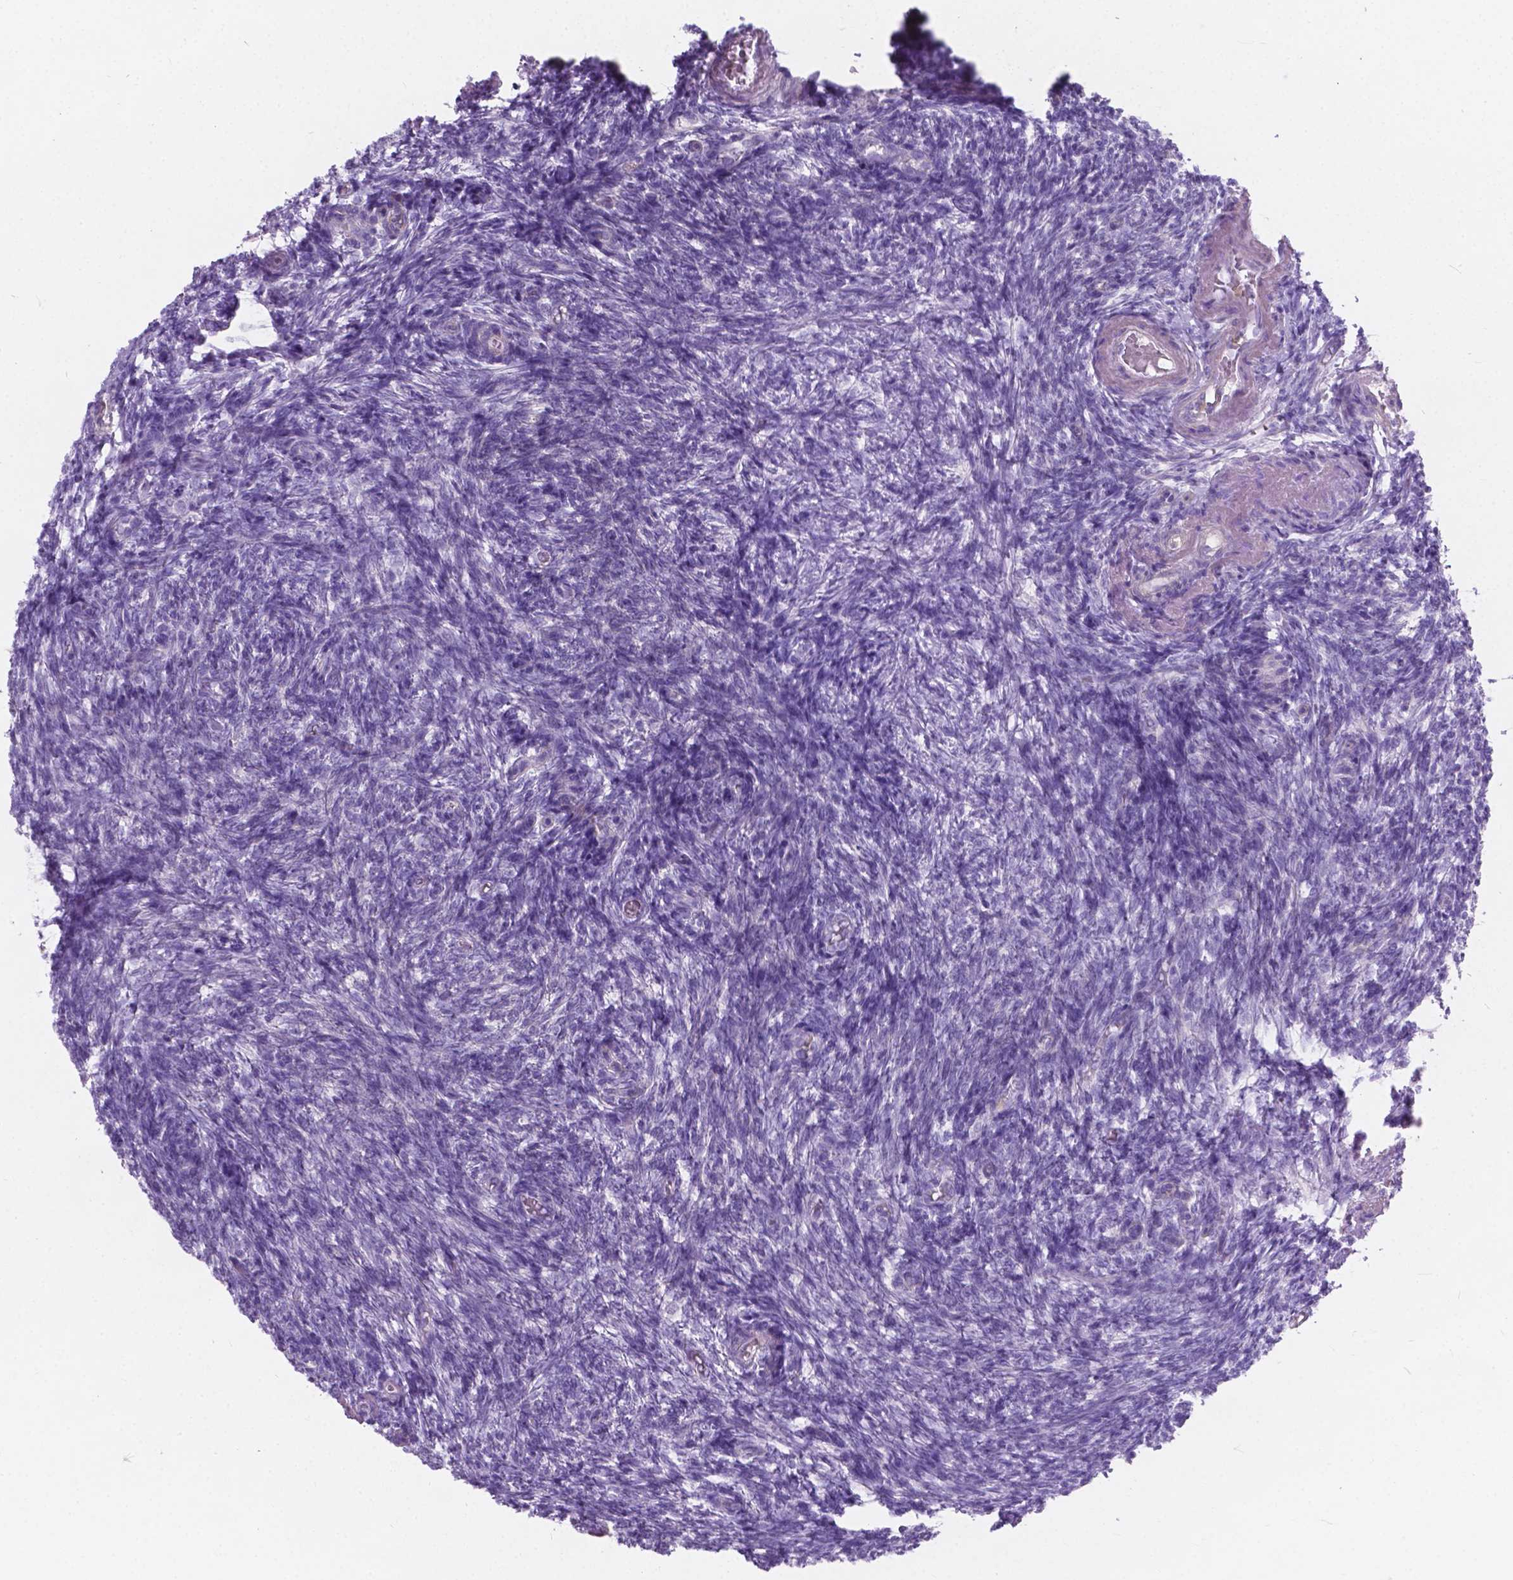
{"staining": {"intensity": "negative", "quantity": "none", "location": "none"}, "tissue": "ovary", "cell_type": "Ovarian stroma cells", "image_type": "normal", "snomed": [{"axis": "morphology", "description": "Normal tissue, NOS"}, {"axis": "topography", "description": "Ovary"}], "caption": "Ovary stained for a protein using immunohistochemistry reveals no positivity ovarian stroma cells.", "gene": "KIAA0040", "patient": {"sex": "female", "age": 39}}